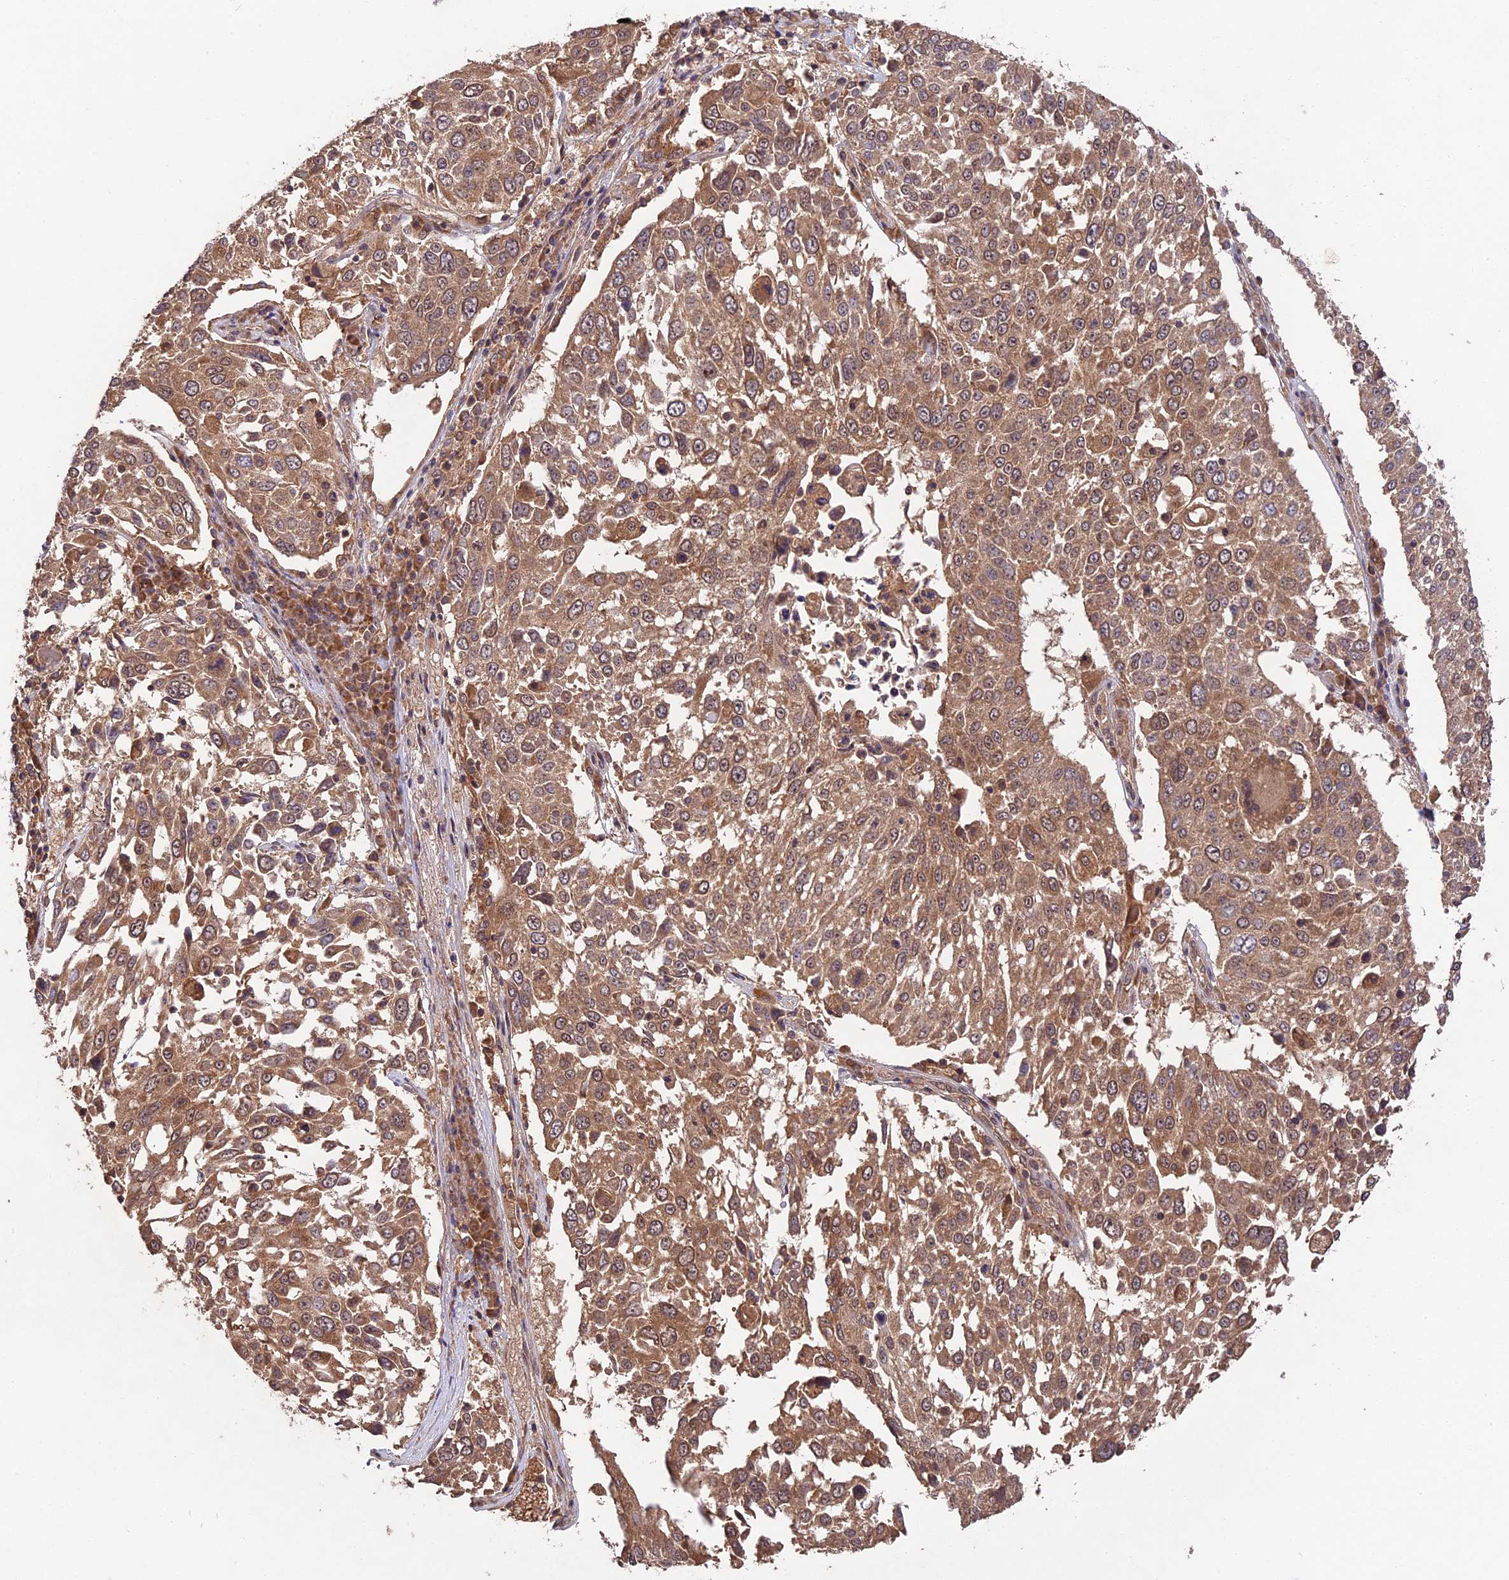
{"staining": {"intensity": "moderate", "quantity": ">75%", "location": "cytoplasmic/membranous"}, "tissue": "lung cancer", "cell_type": "Tumor cells", "image_type": "cancer", "snomed": [{"axis": "morphology", "description": "Squamous cell carcinoma, NOS"}, {"axis": "topography", "description": "Lung"}], "caption": "Protein staining of squamous cell carcinoma (lung) tissue displays moderate cytoplasmic/membranous staining in approximately >75% of tumor cells. (IHC, brightfield microscopy, high magnification).", "gene": "CHAC1", "patient": {"sex": "male", "age": 65}}